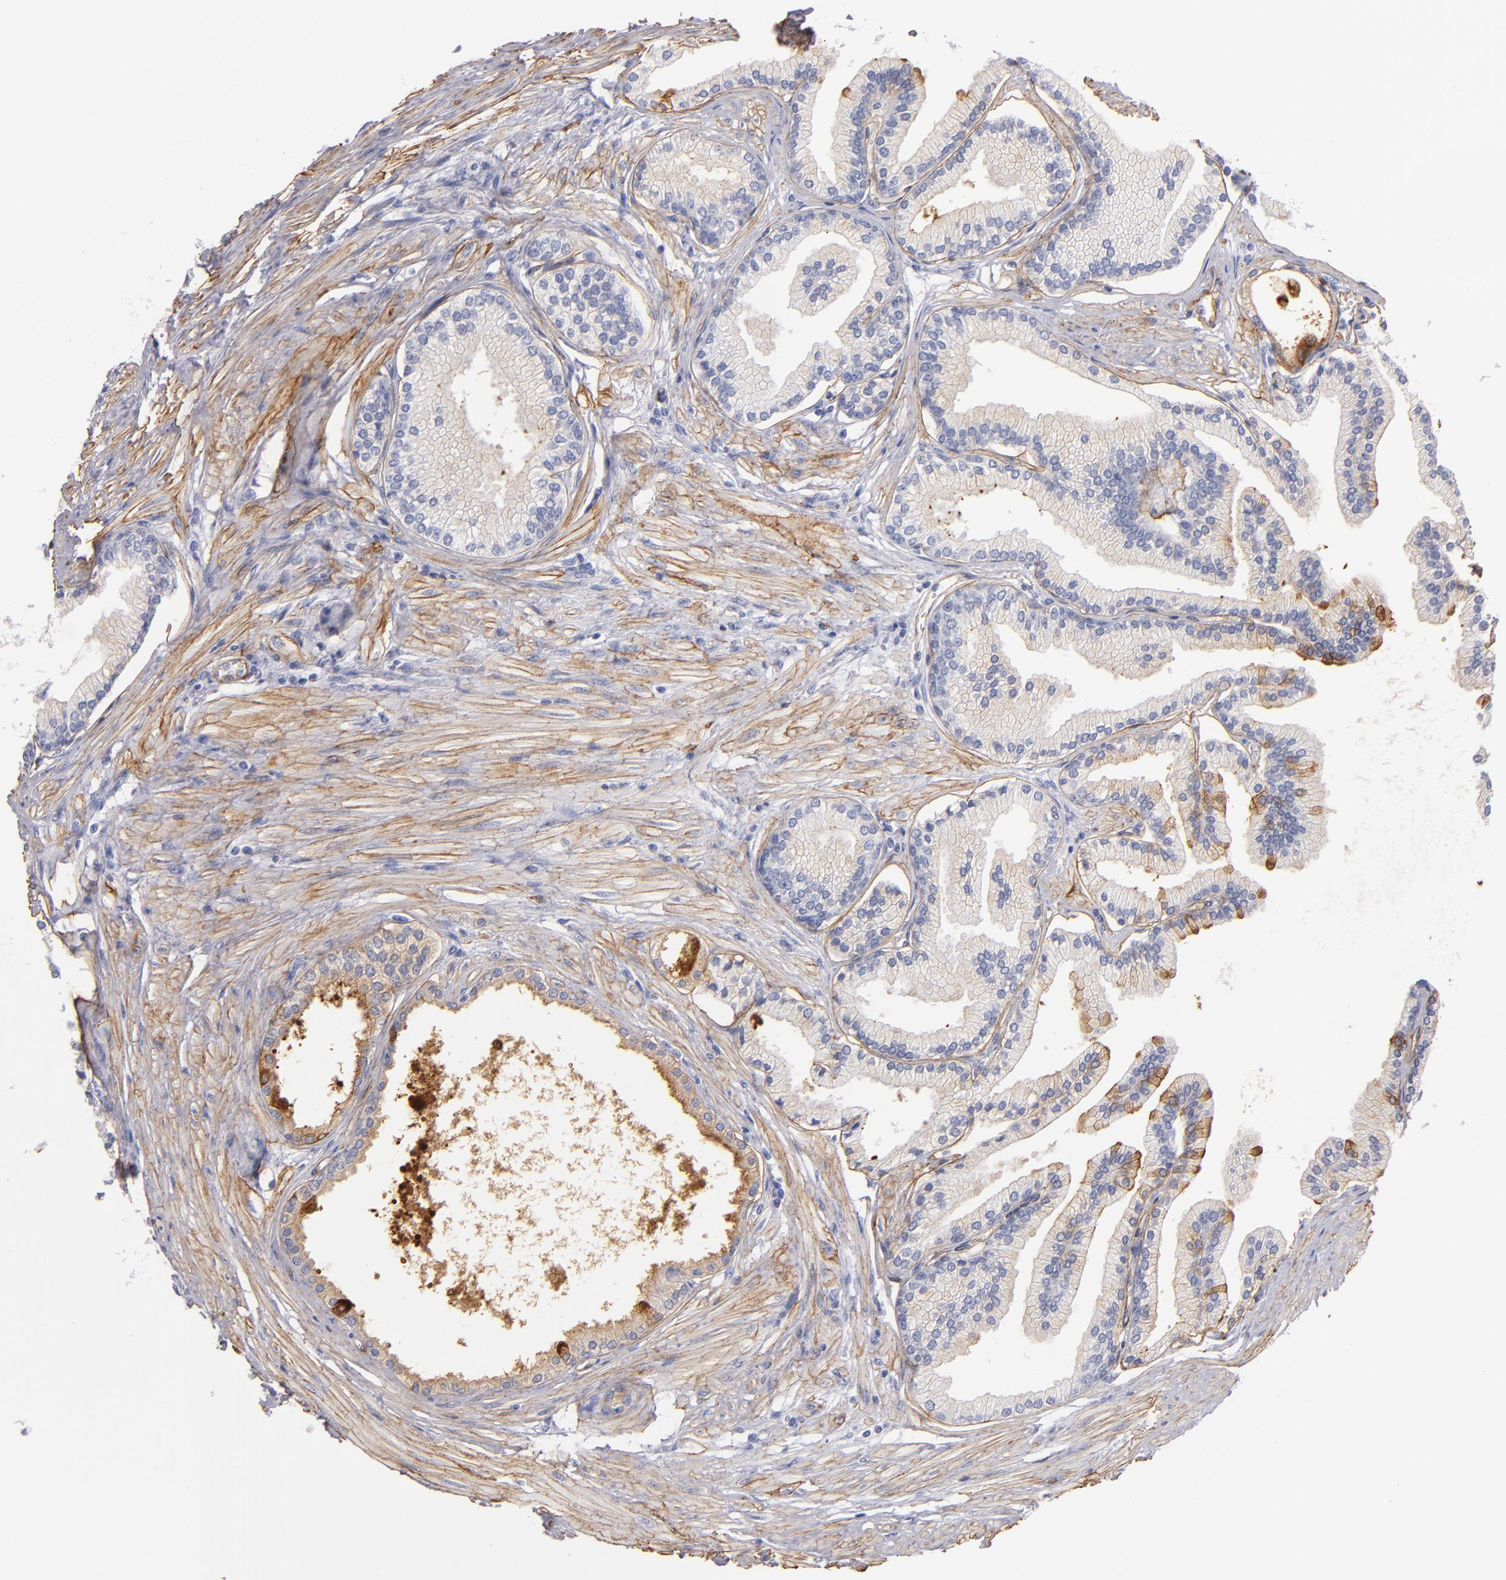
{"staining": {"intensity": "weak", "quantity": ">75%", "location": "cytoplasmic/membranous"}, "tissue": "prostate", "cell_type": "Glandular cells", "image_type": "normal", "snomed": [{"axis": "morphology", "description": "Normal tissue, NOS"}, {"axis": "topography", "description": "Prostate"}], "caption": "Prostate stained with a protein marker shows weak staining in glandular cells.", "gene": "LAMC1", "patient": {"sex": "male", "age": 64}}